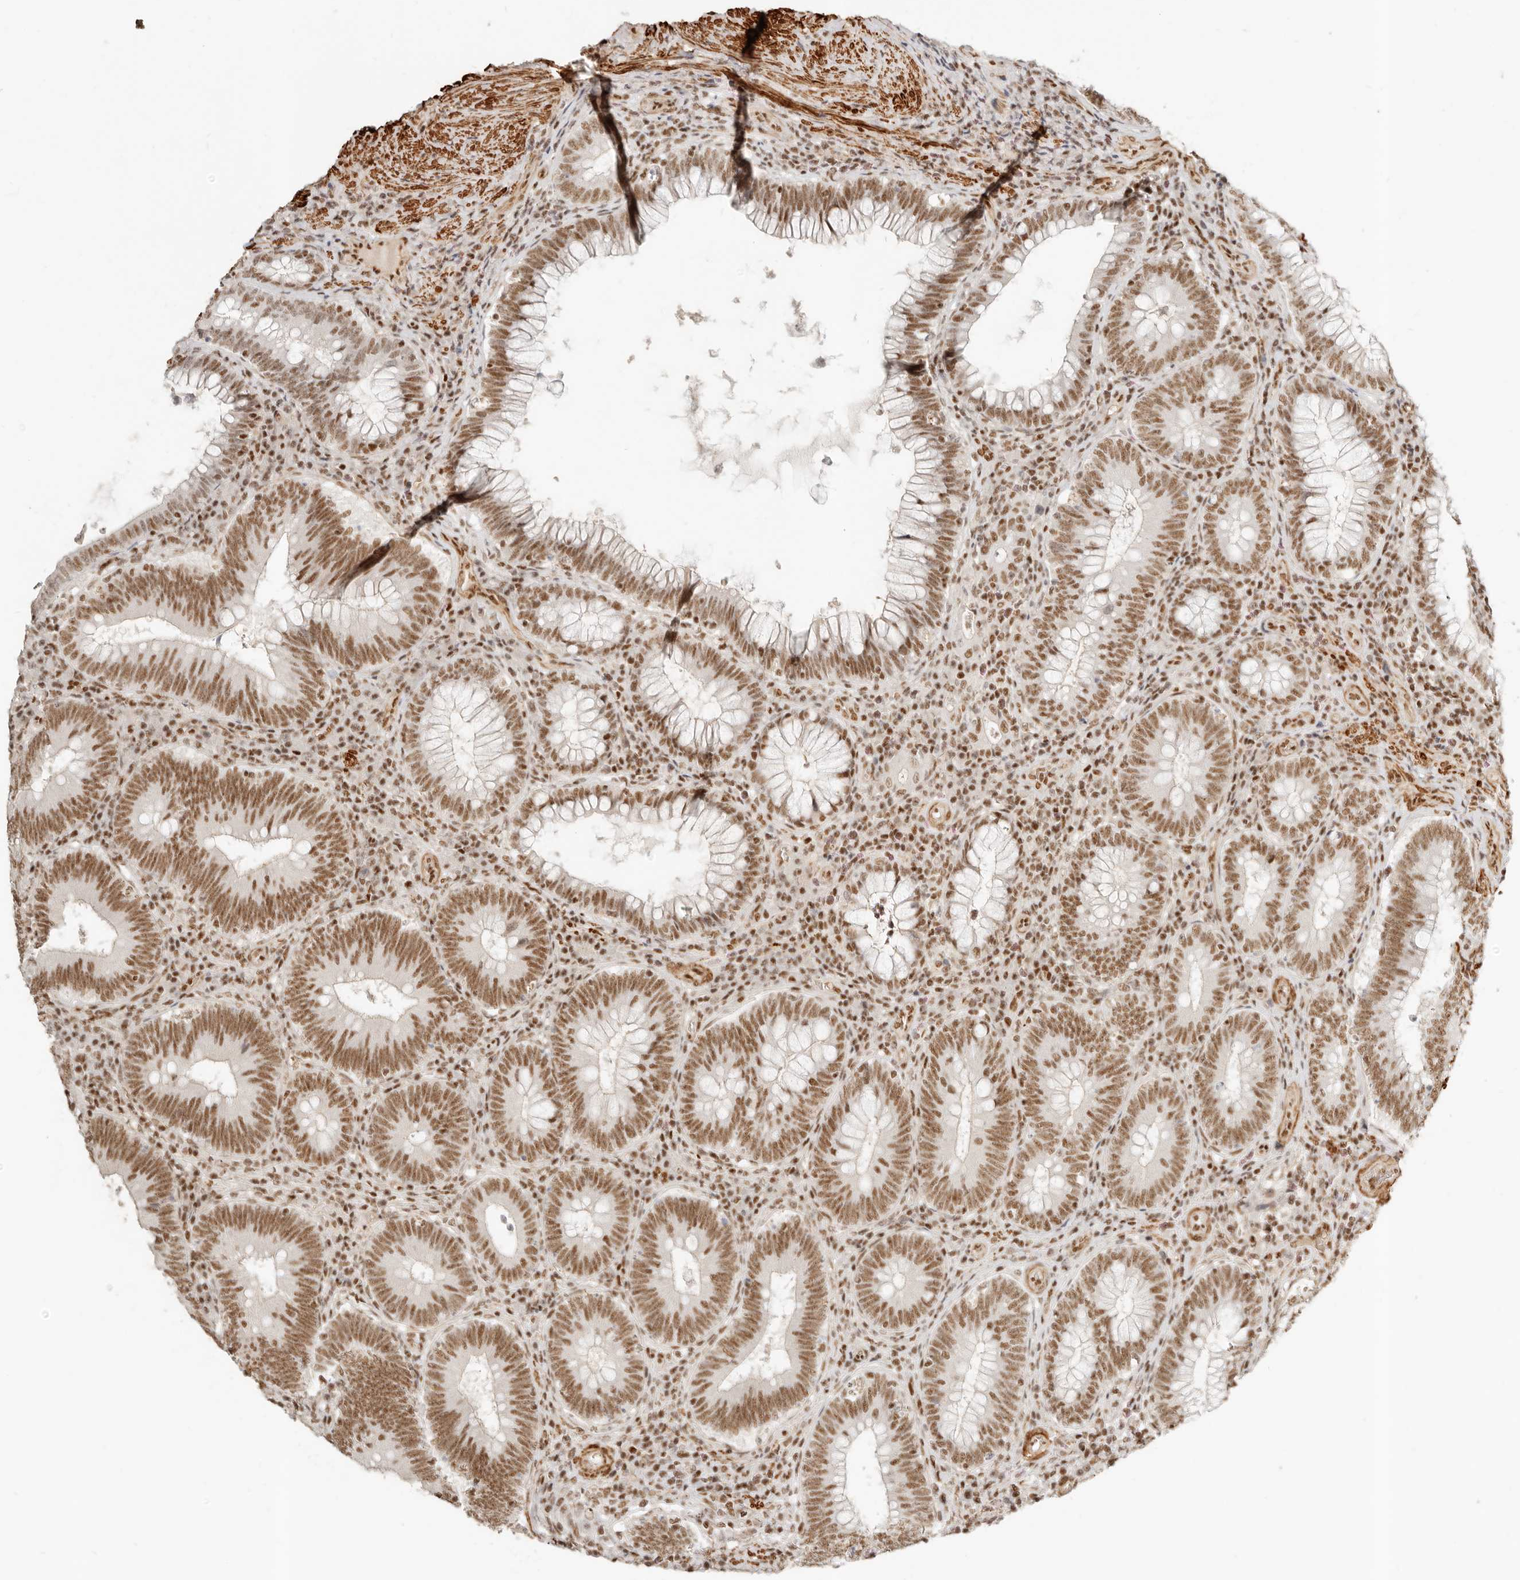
{"staining": {"intensity": "moderate", "quantity": ">75%", "location": "nuclear"}, "tissue": "colorectal cancer", "cell_type": "Tumor cells", "image_type": "cancer", "snomed": [{"axis": "morphology", "description": "Normal tissue, NOS"}, {"axis": "topography", "description": "Colon"}], "caption": "An IHC image of tumor tissue is shown. Protein staining in brown shows moderate nuclear positivity in colorectal cancer within tumor cells.", "gene": "GABPA", "patient": {"sex": "female", "age": 82}}